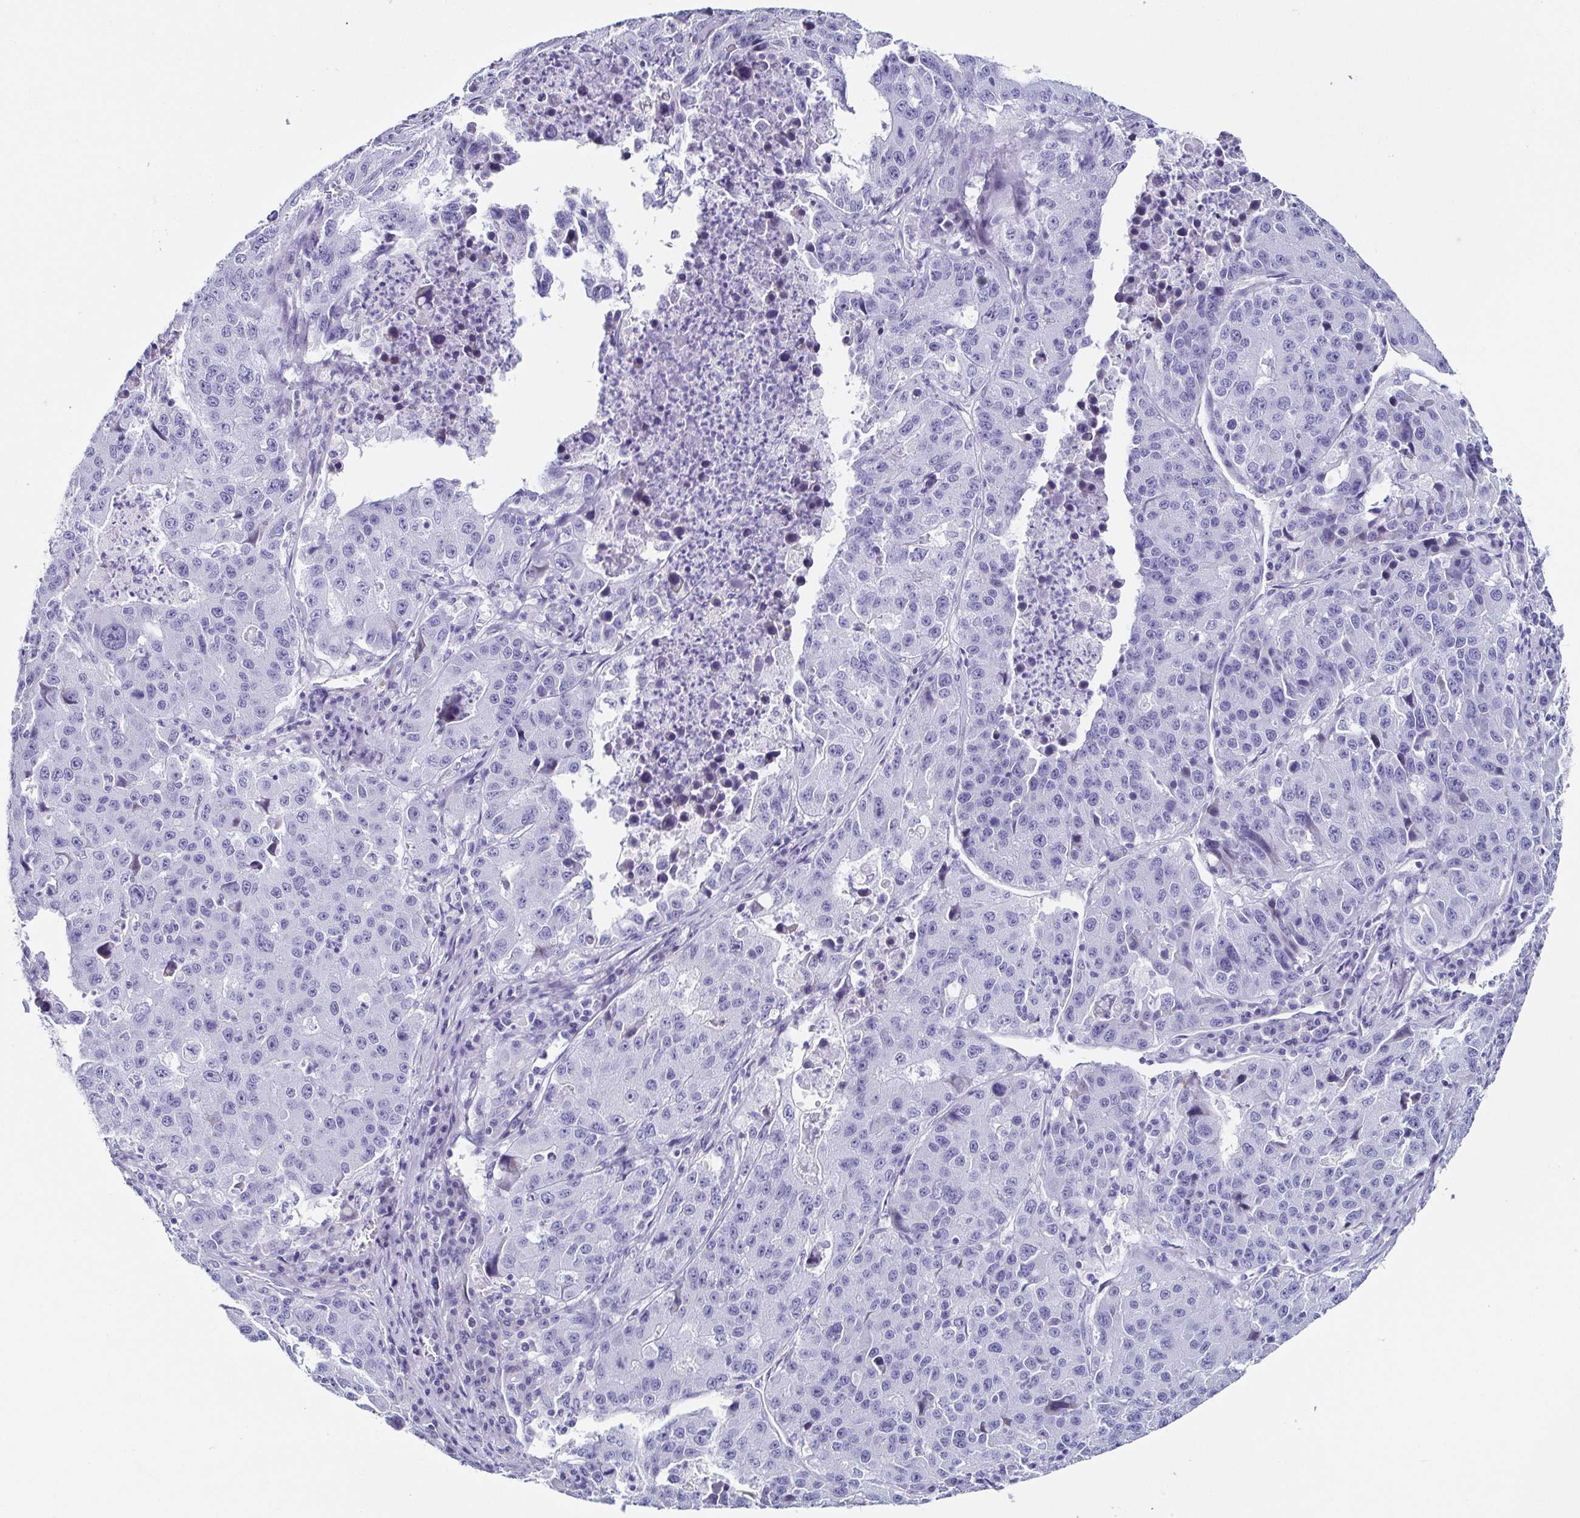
{"staining": {"intensity": "negative", "quantity": "none", "location": "none"}, "tissue": "stomach cancer", "cell_type": "Tumor cells", "image_type": "cancer", "snomed": [{"axis": "morphology", "description": "Adenocarcinoma, NOS"}, {"axis": "topography", "description": "Stomach"}], "caption": "A high-resolution photomicrograph shows IHC staining of stomach cancer (adenocarcinoma), which demonstrates no significant staining in tumor cells.", "gene": "TNNT2", "patient": {"sex": "male", "age": 71}}